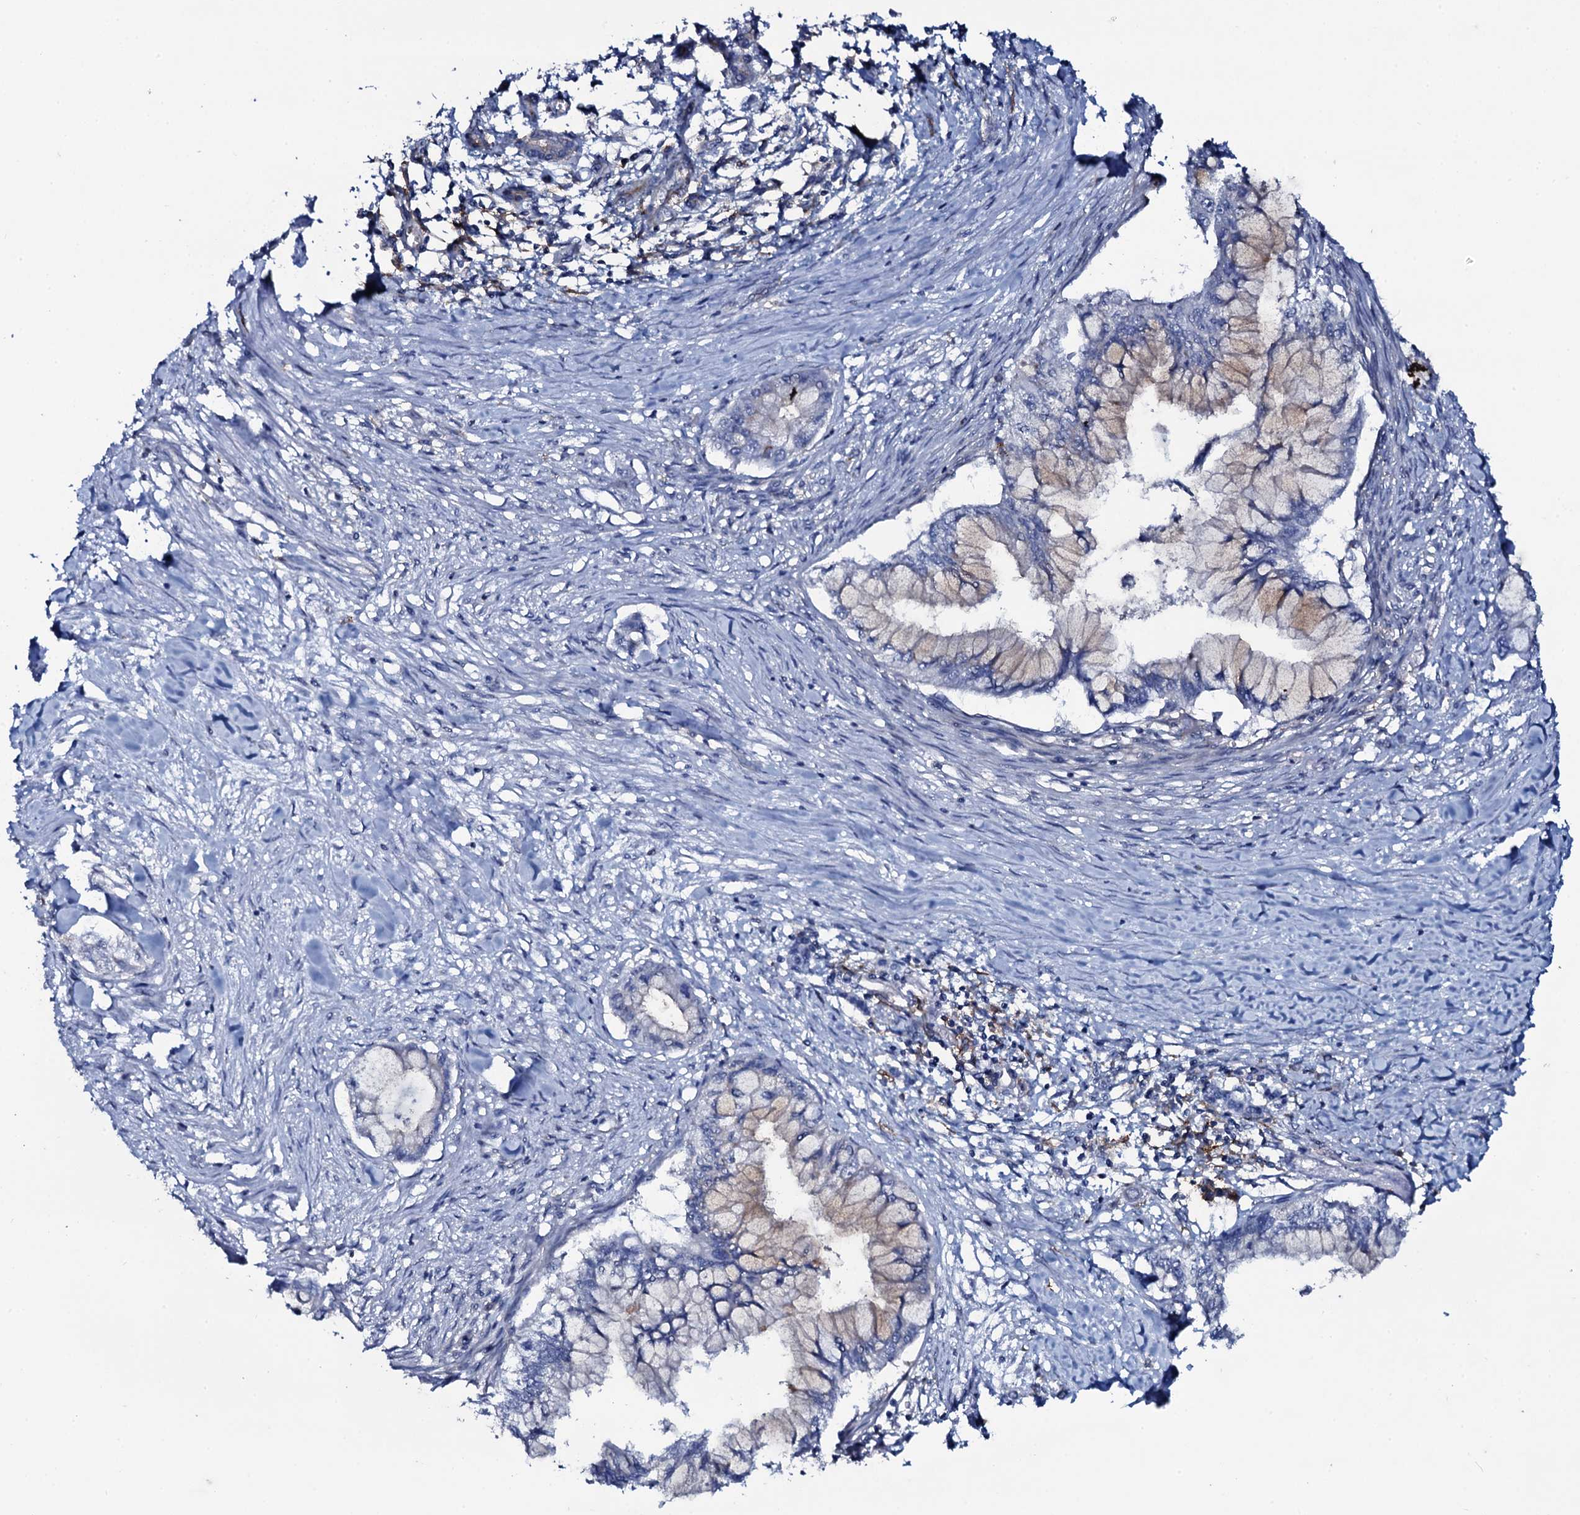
{"staining": {"intensity": "weak", "quantity": "<25%", "location": "cytoplasmic/membranous"}, "tissue": "pancreatic cancer", "cell_type": "Tumor cells", "image_type": "cancer", "snomed": [{"axis": "morphology", "description": "Adenocarcinoma, NOS"}, {"axis": "topography", "description": "Pancreas"}], "caption": "Tumor cells are negative for brown protein staining in pancreatic cancer. The staining was performed using DAB to visualize the protein expression in brown, while the nuclei were stained in blue with hematoxylin (Magnification: 20x).", "gene": "SNAP23", "patient": {"sex": "male", "age": 48}}